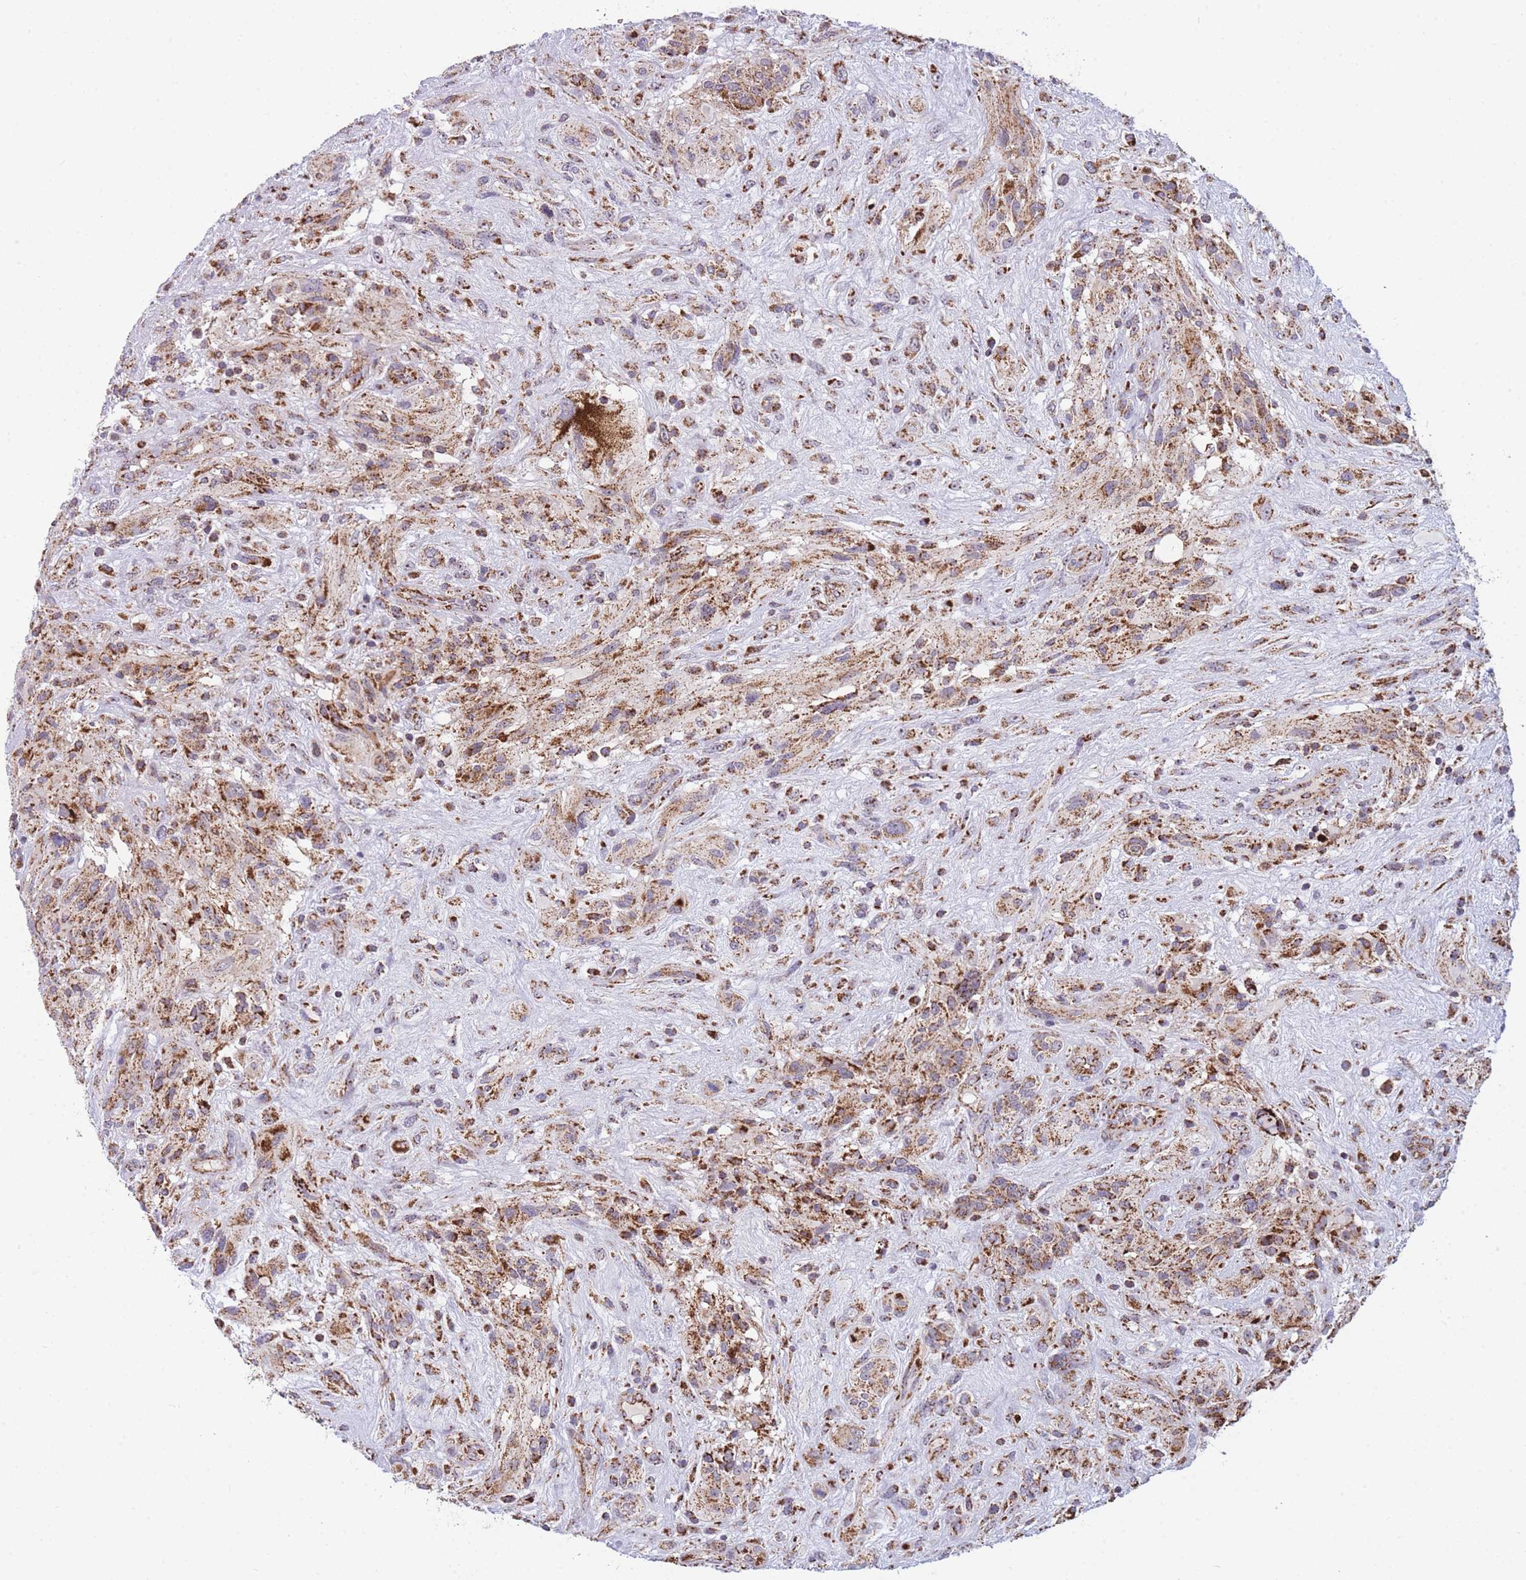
{"staining": {"intensity": "strong", "quantity": ">75%", "location": "cytoplasmic/membranous"}, "tissue": "glioma", "cell_type": "Tumor cells", "image_type": "cancer", "snomed": [{"axis": "morphology", "description": "Glioma, malignant, High grade"}, {"axis": "topography", "description": "Brain"}], "caption": "Immunohistochemical staining of malignant high-grade glioma displays high levels of strong cytoplasmic/membranous protein staining in approximately >75% of tumor cells. The staining was performed using DAB, with brown indicating positive protein expression. Nuclei are stained blue with hematoxylin.", "gene": "DDX49", "patient": {"sex": "male", "age": 61}}